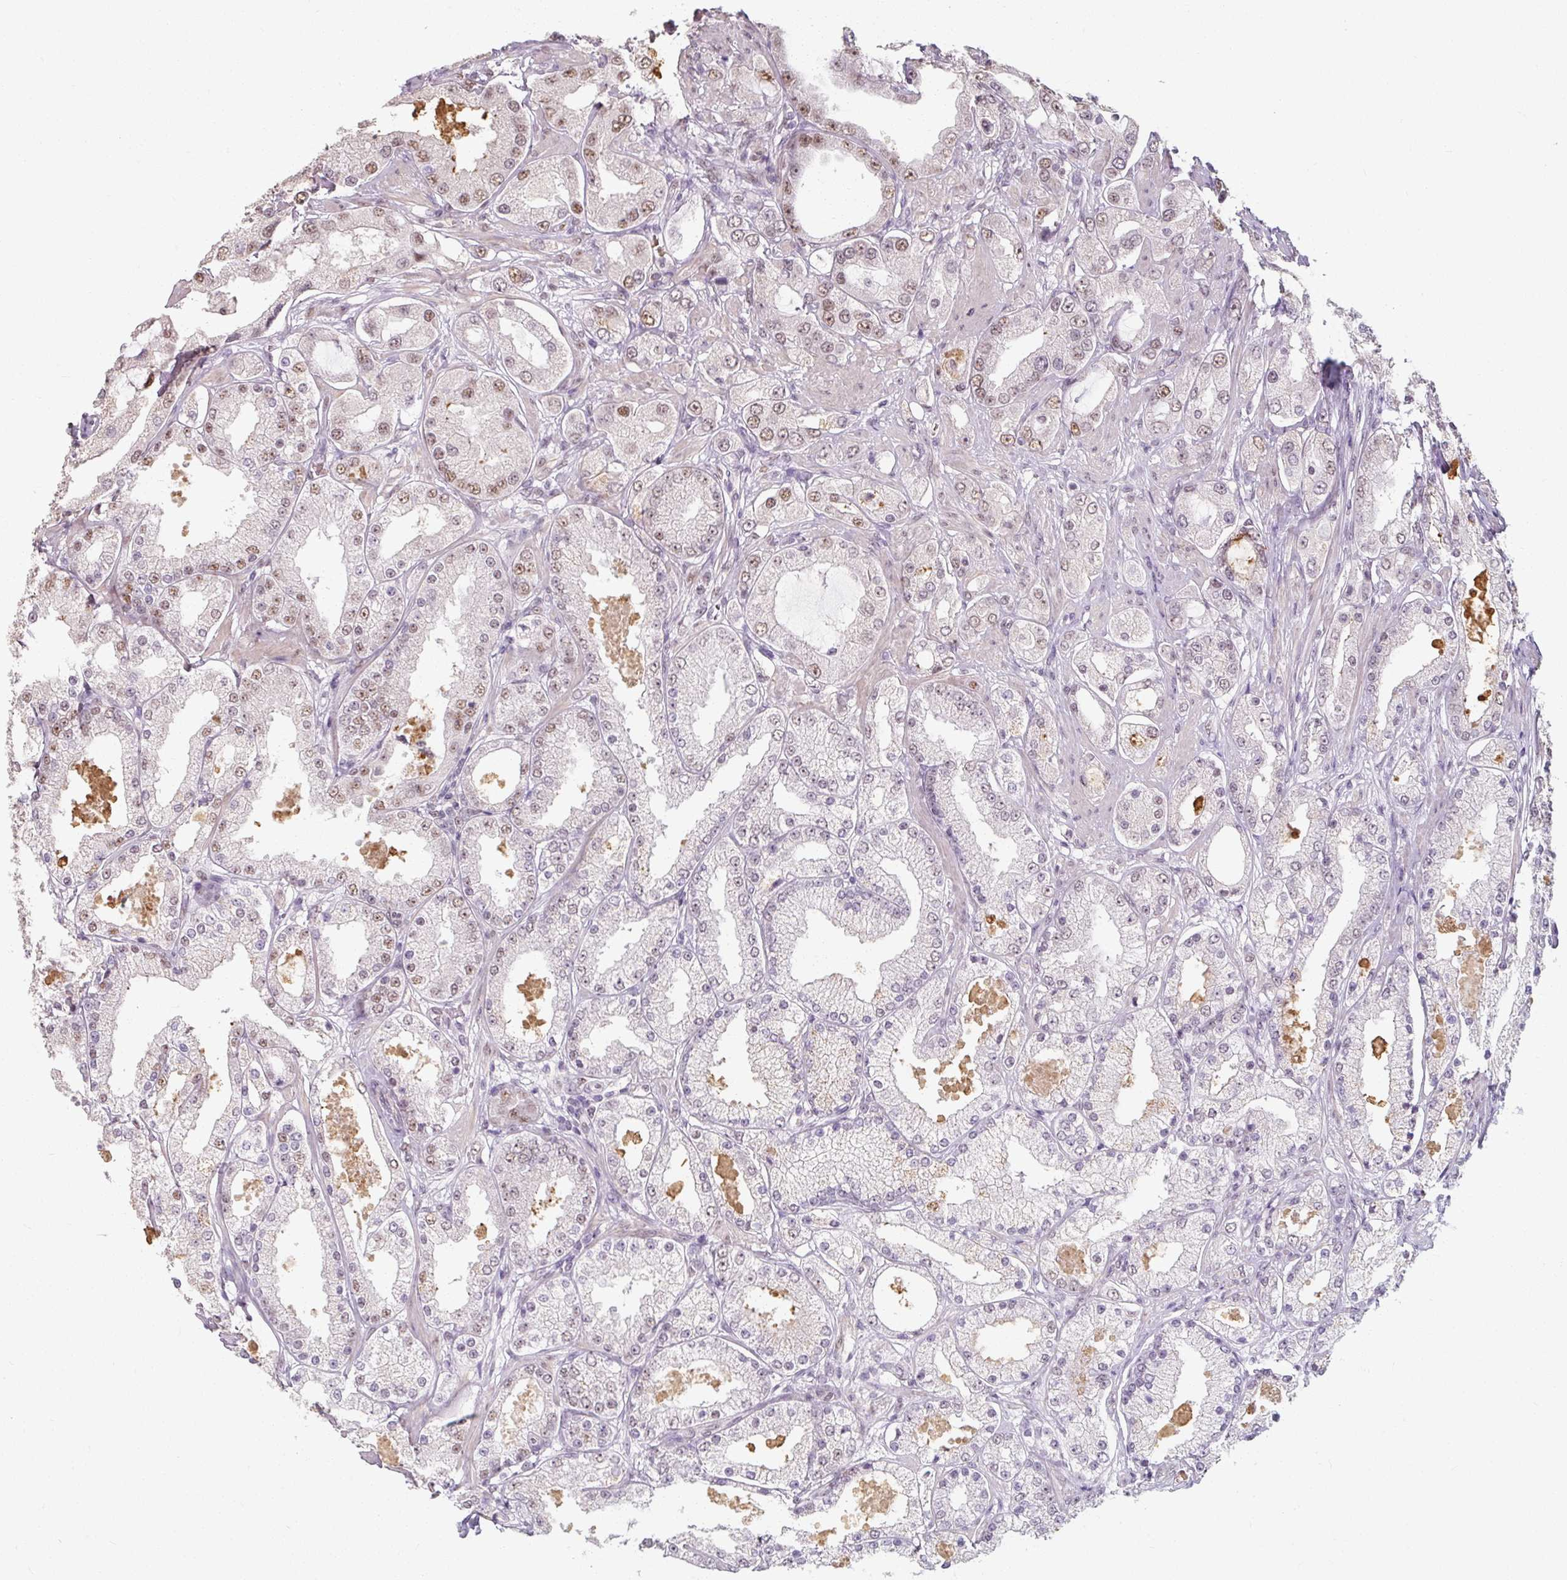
{"staining": {"intensity": "moderate", "quantity": "<25%", "location": "nuclear"}, "tissue": "prostate cancer", "cell_type": "Tumor cells", "image_type": "cancer", "snomed": [{"axis": "morphology", "description": "Adenocarcinoma, High grade"}, {"axis": "topography", "description": "Prostate"}], "caption": "Protein expression analysis of prostate high-grade adenocarcinoma displays moderate nuclear expression in approximately <25% of tumor cells.", "gene": "ZFTRAF1", "patient": {"sex": "male", "age": 68}}